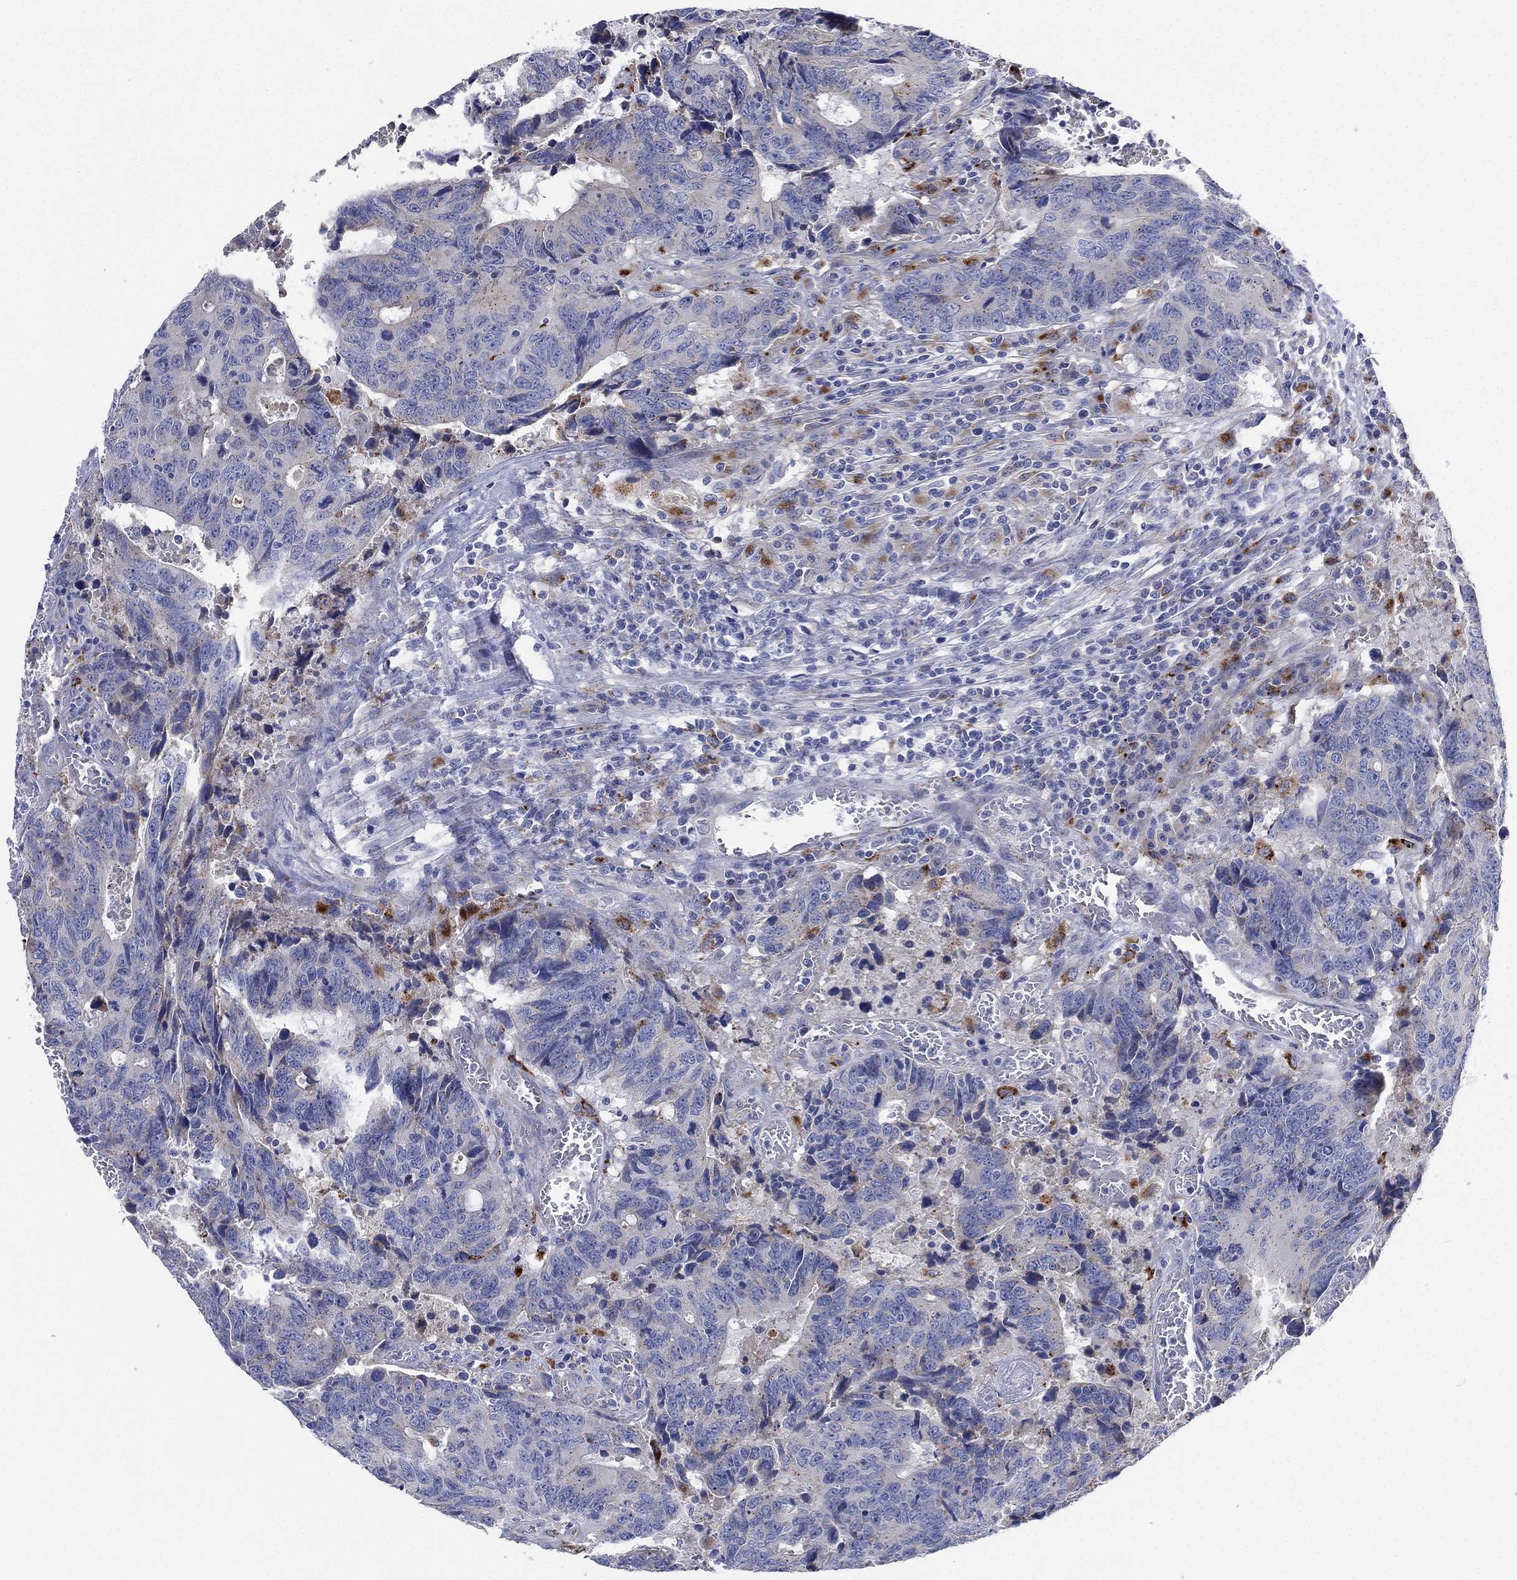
{"staining": {"intensity": "moderate", "quantity": "<25%", "location": "cytoplasmic/membranous"}, "tissue": "colorectal cancer", "cell_type": "Tumor cells", "image_type": "cancer", "snomed": [{"axis": "morphology", "description": "Adenocarcinoma, NOS"}, {"axis": "topography", "description": "Colon"}], "caption": "Immunohistochemistry (IHC) photomicrograph of adenocarcinoma (colorectal) stained for a protein (brown), which reveals low levels of moderate cytoplasmic/membranous expression in approximately <25% of tumor cells.", "gene": "GALNS", "patient": {"sex": "female", "age": 77}}